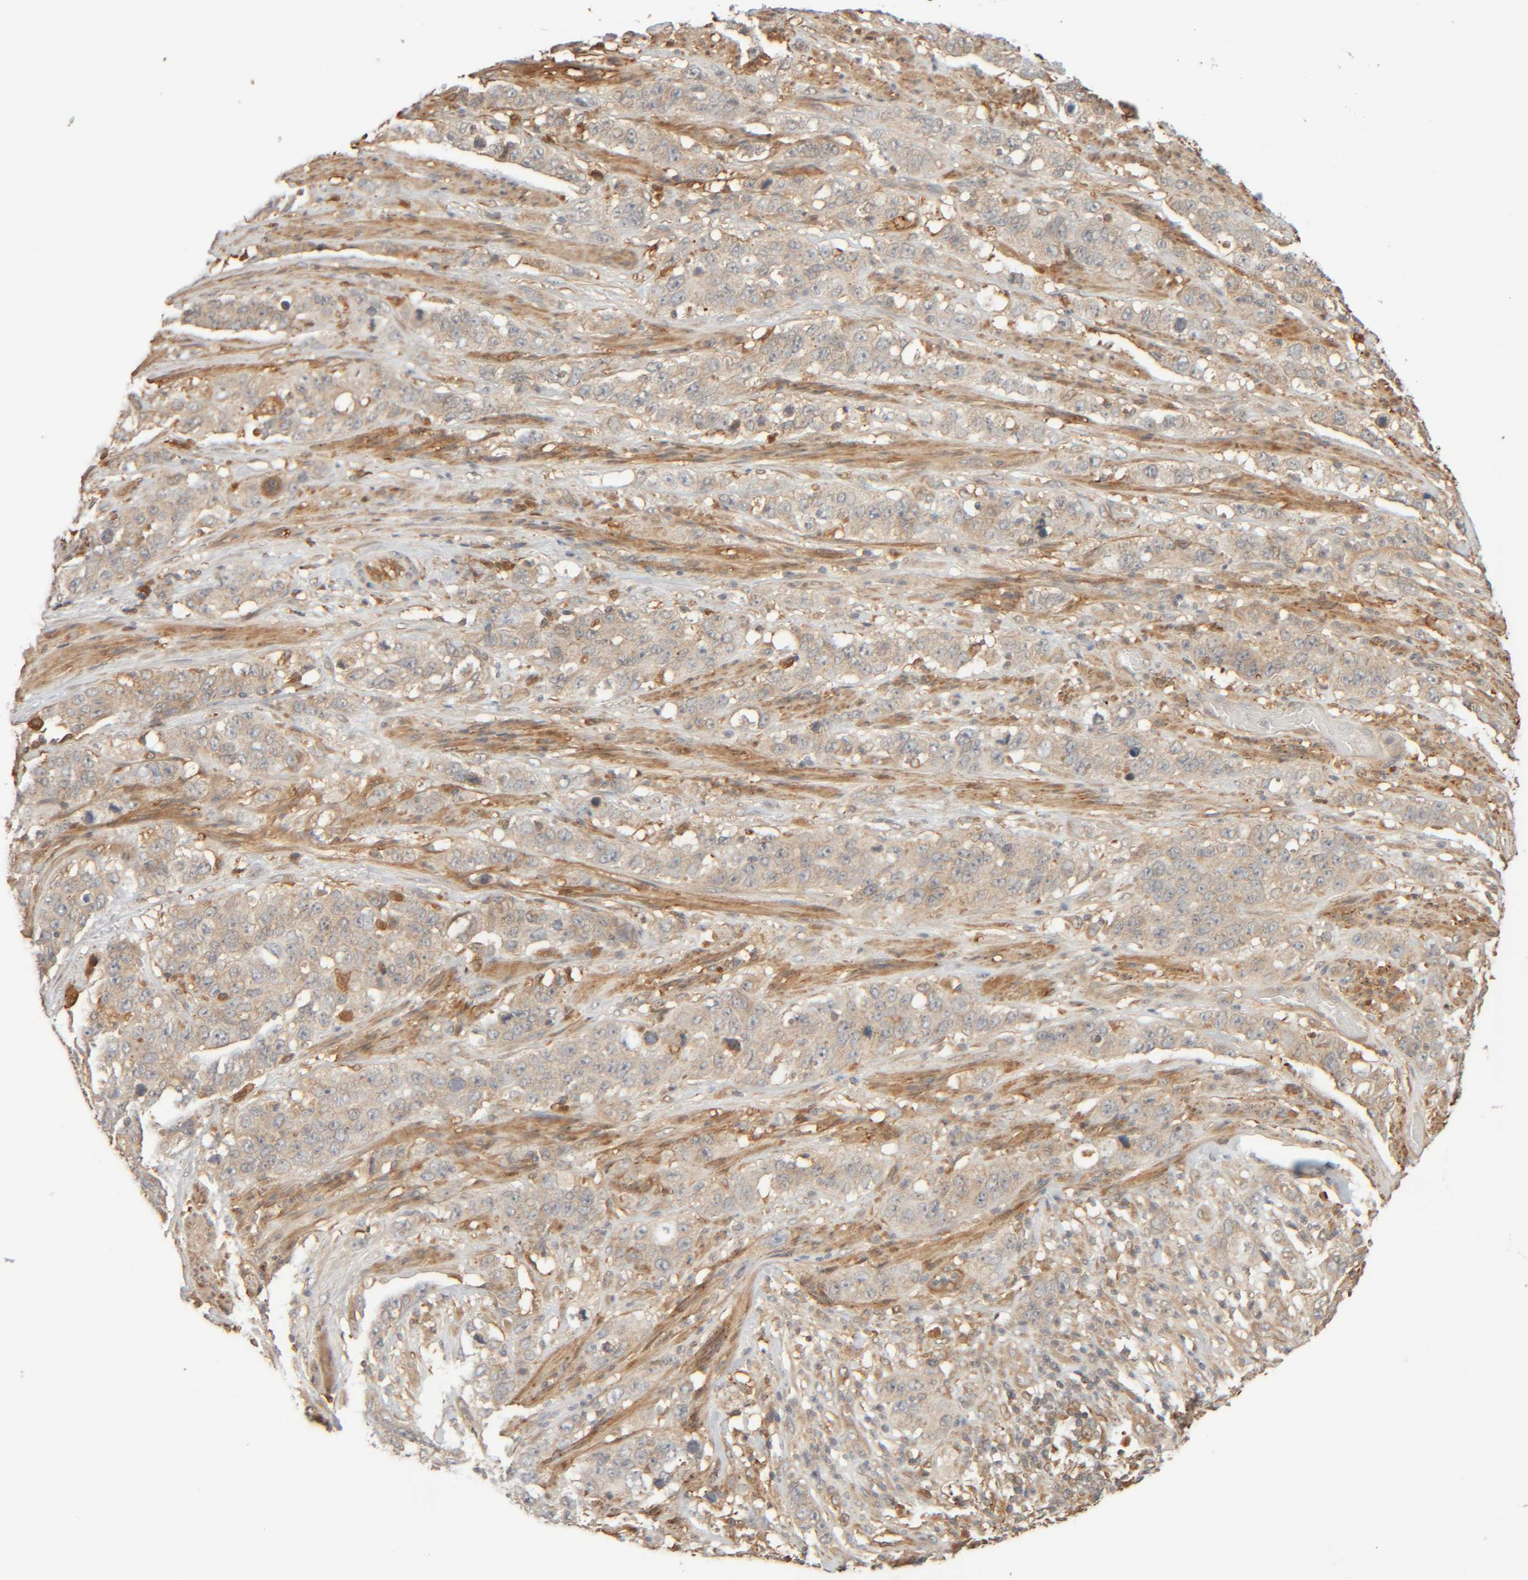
{"staining": {"intensity": "weak", "quantity": "<25%", "location": "cytoplasmic/membranous"}, "tissue": "stomach cancer", "cell_type": "Tumor cells", "image_type": "cancer", "snomed": [{"axis": "morphology", "description": "Adenocarcinoma, NOS"}, {"axis": "topography", "description": "Stomach"}], "caption": "There is no significant positivity in tumor cells of stomach cancer. (Stains: DAB (3,3'-diaminobenzidine) IHC with hematoxylin counter stain, Microscopy: brightfield microscopy at high magnification).", "gene": "TMEM192", "patient": {"sex": "male", "age": 48}}